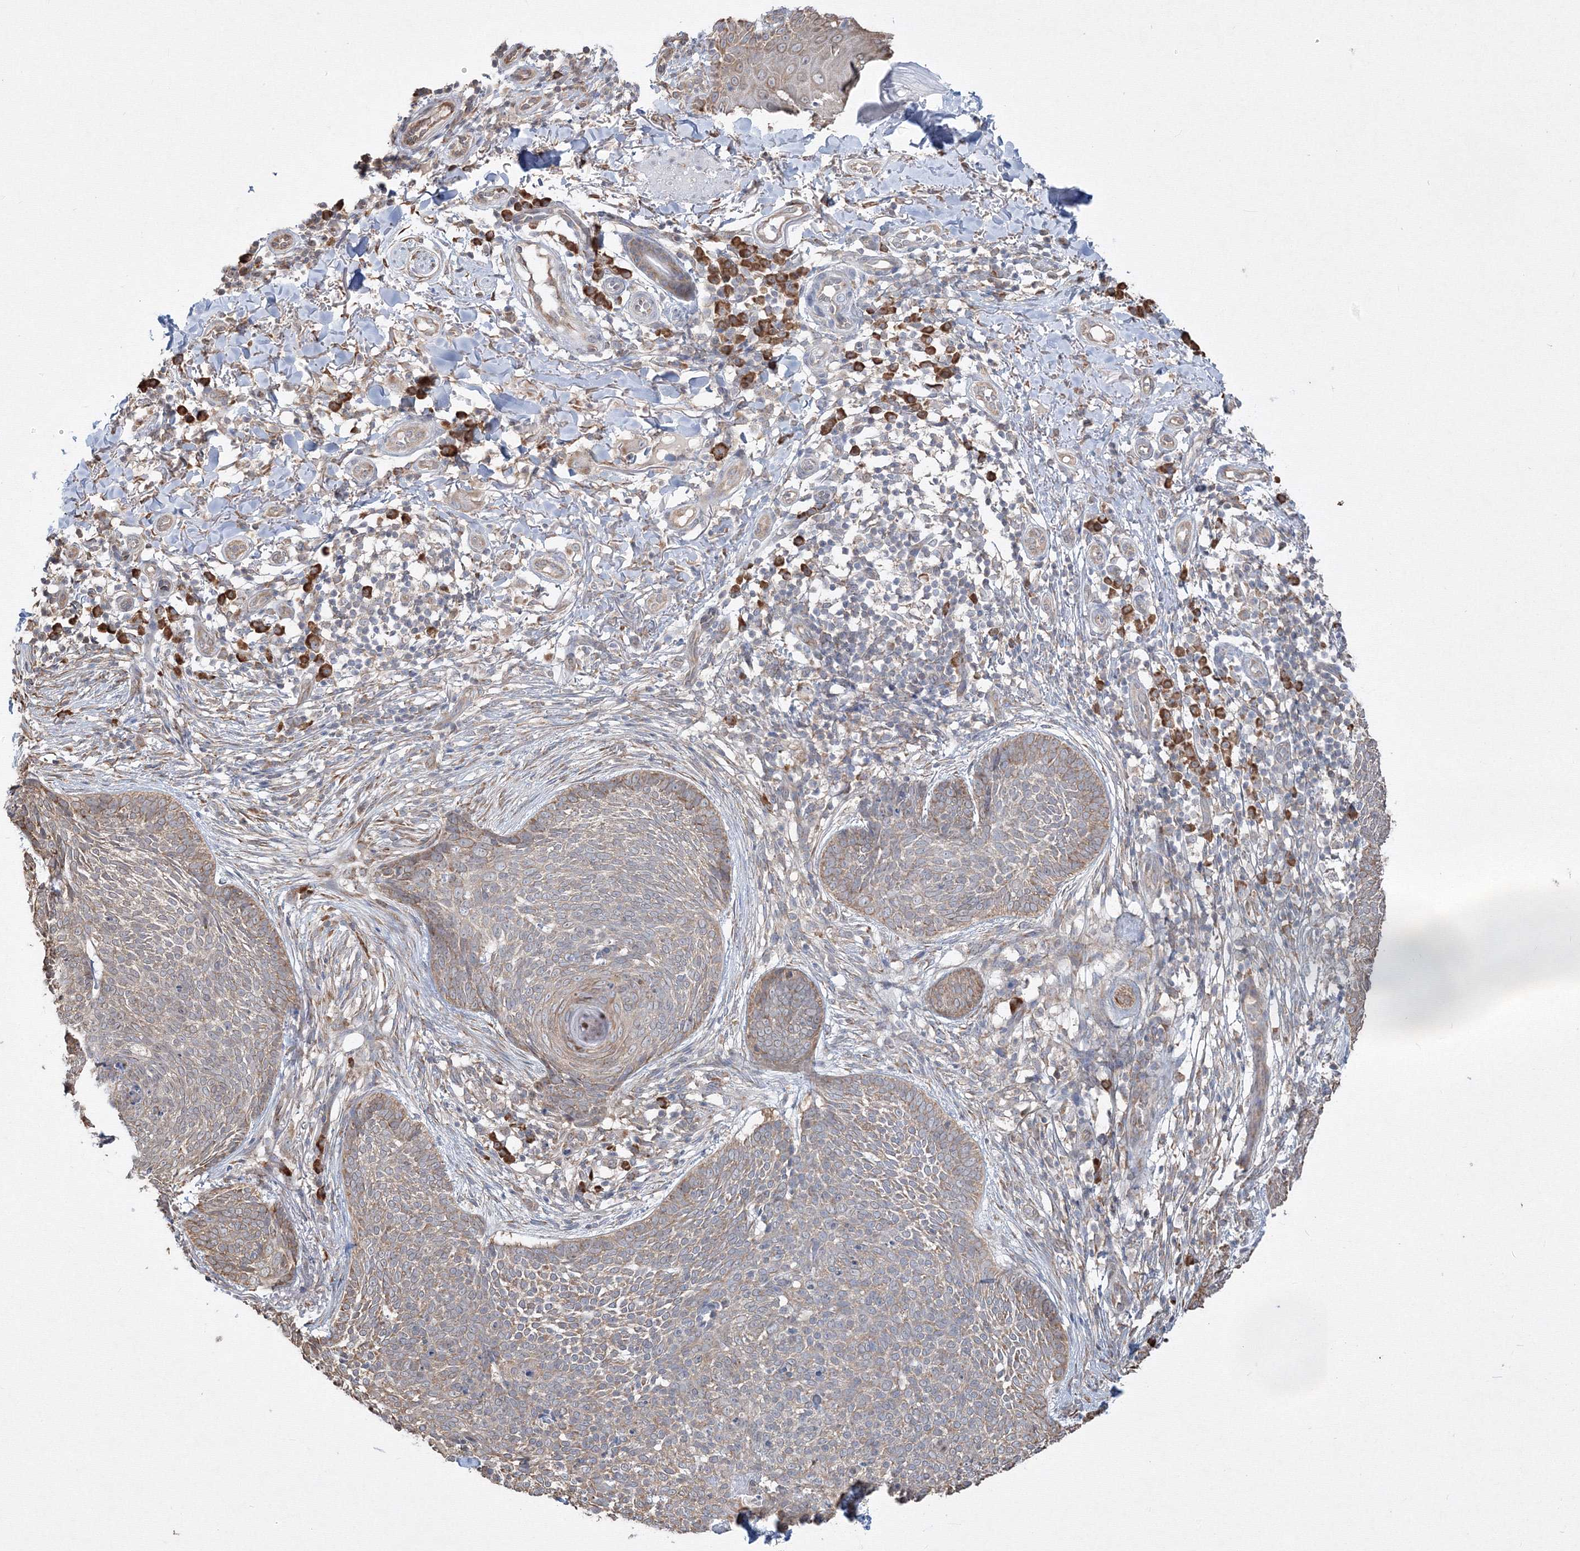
{"staining": {"intensity": "weak", "quantity": ">75%", "location": "cytoplasmic/membranous"}, "tissue": "skin cancer", "cell_type": "Tumor cells", "image_type": "cancer", "snomed": [{"axis": "morphology", "description": "Basal cell carcinoma"}, {"axis": "topography", "description": "Skin"}], "caption": "Immunohistochemical staining of human skin cancer (basal cell carcinoma) reveals low levels of weak cytoplasmic/membranous protein staining in approximately >75% of tumor cells.", "gene": "FBXL8", "patient": {"sex": "female", "age": 64}}